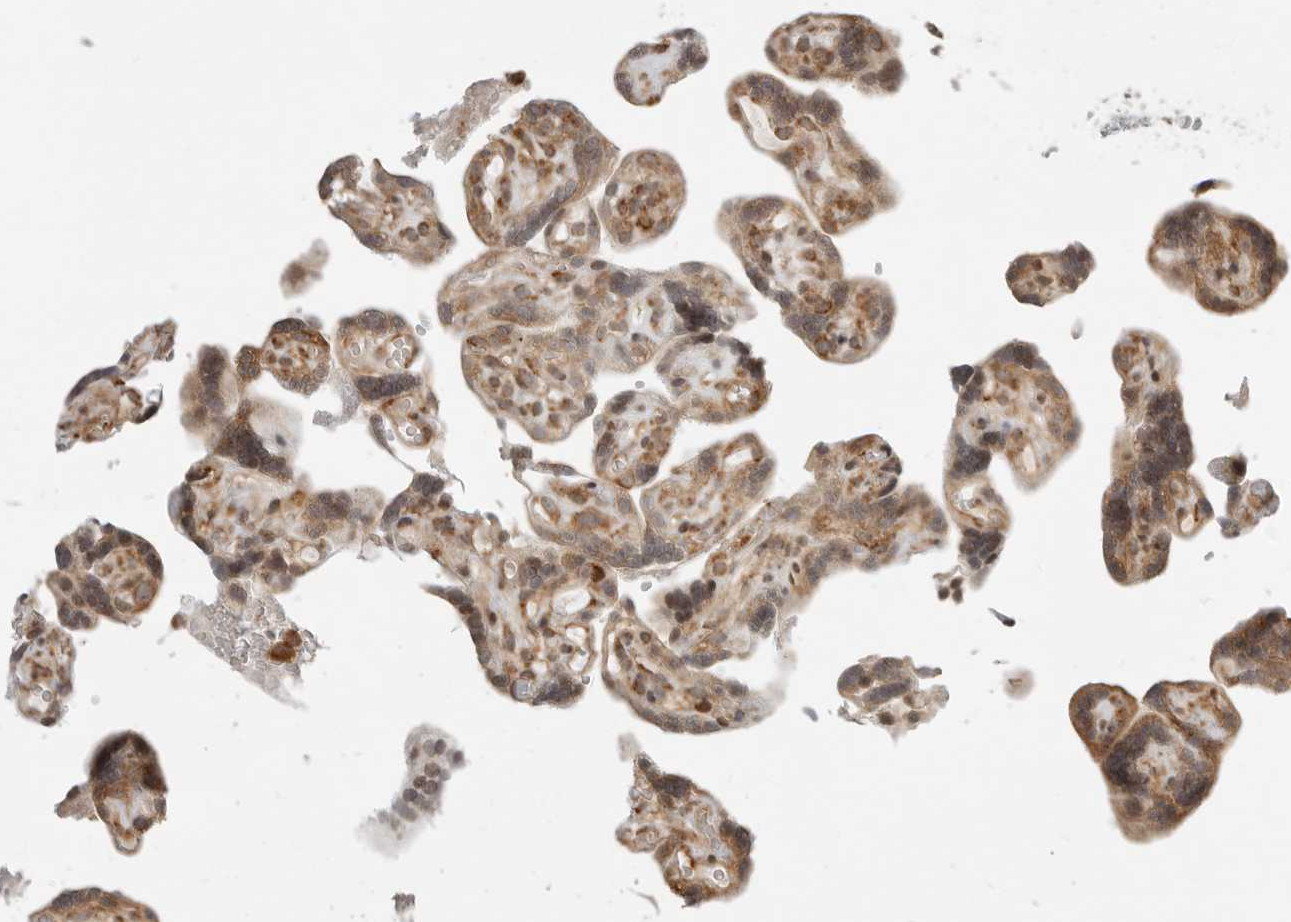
{"staining": {"intensity": "moderate", "quantity": ">75%", "location": "cytoplasmic/membranous,nuclear"}, "tissue": "placenta", "cell_type": "Decidual cells", "image_type": "normal", "snomed": [{"axis": "morphology", "description": "Normal tissue, NOS"}, {"axis": "topography", "description": "Placenta"}], "caption": "A micrograph of human placenta stained for a protein demonstrates moderate cytoplasmic/membranous,nuclear brown staining in decidual cells.", "gene": "IDUA", "patient": {"sex": "female", "age": 30}}